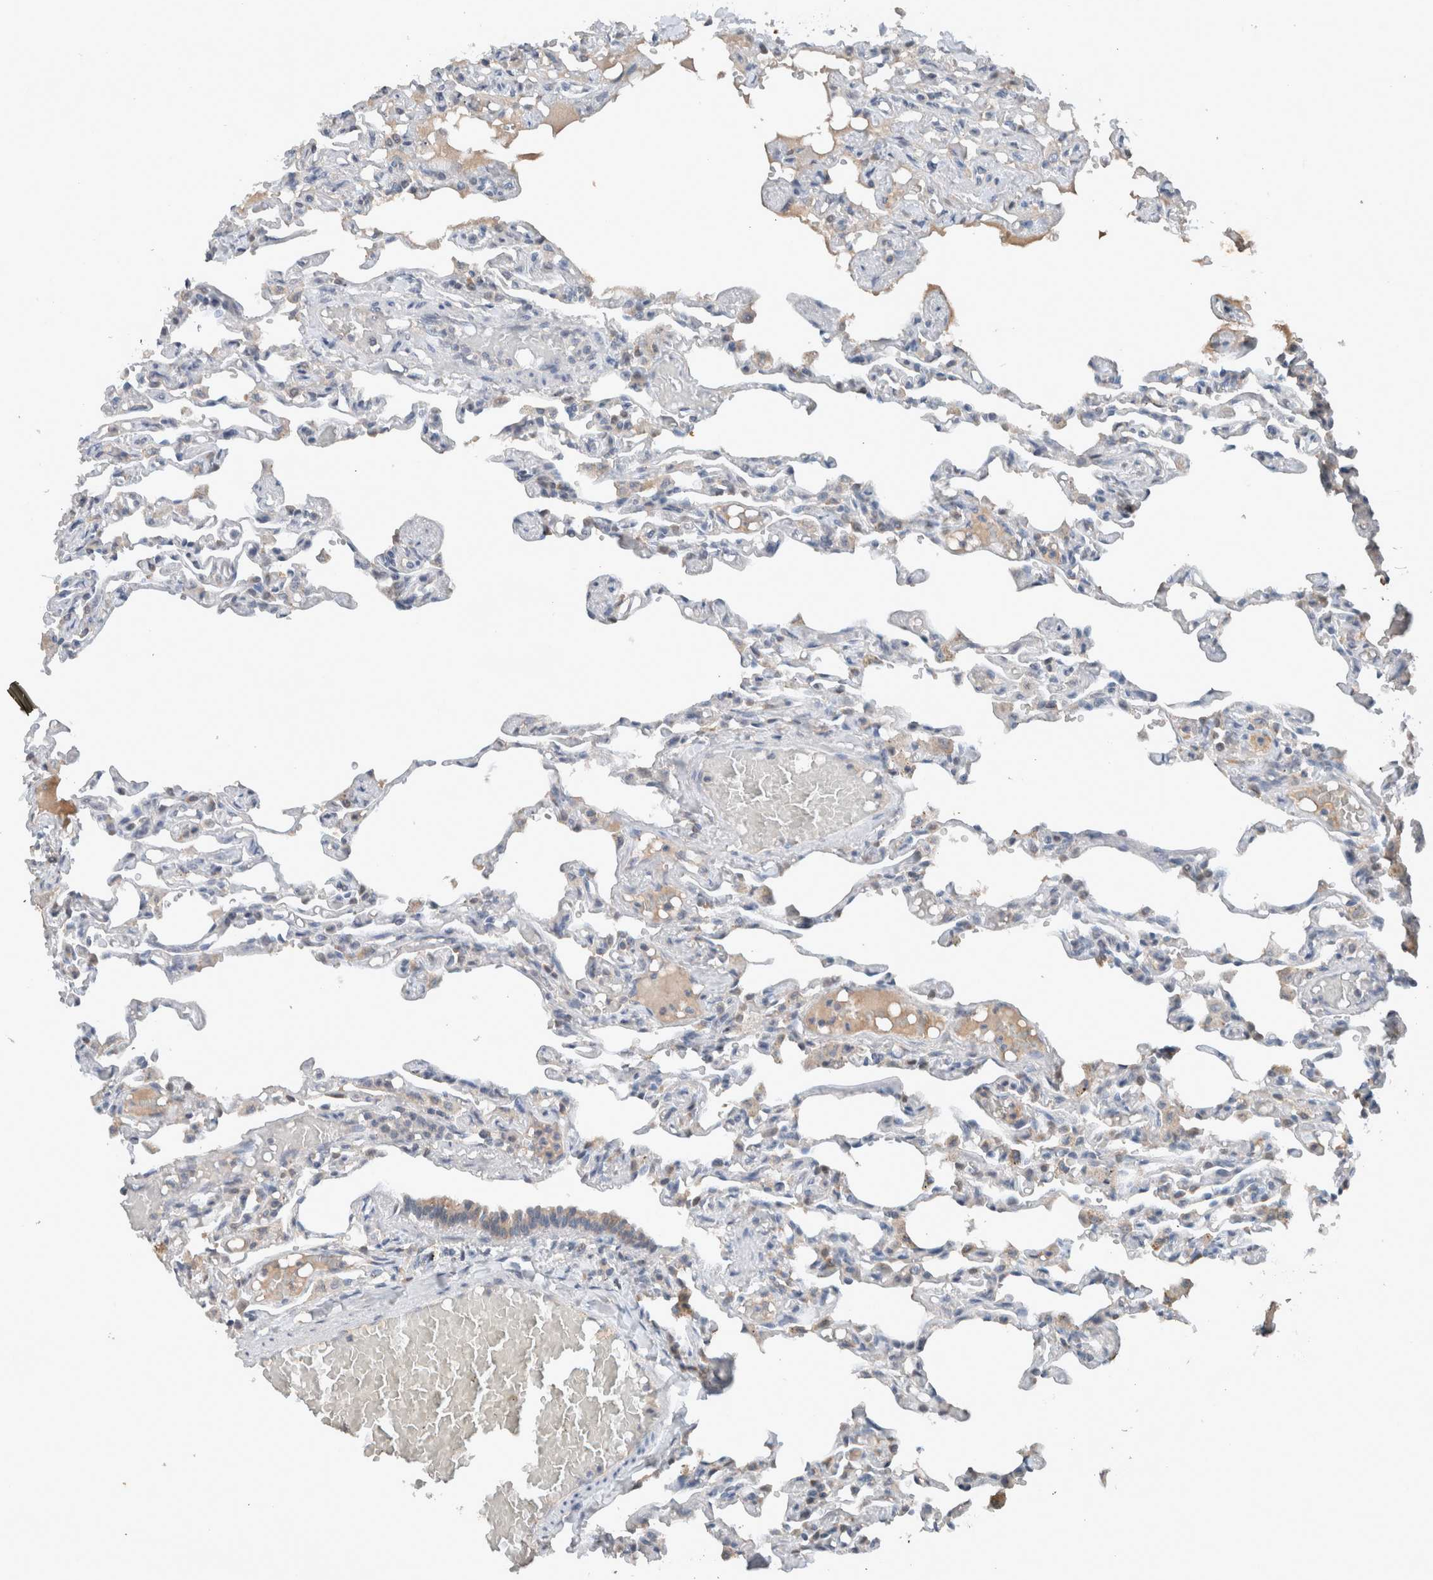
{"staining": {"intensity": "weak", "quantity": "<25%", "location": "cytoplasmic/membranous"}, "tissue": "lung", "cell_type": "Alveolar cells", "image_type": "normal", "snomed": [{"axis": "morphology", "description": "Normal tissue, NOS"}, {"axis": "topography", "description": "Lung"}], "caption": "Immunohistochemistry (IHC) micrograph of normal lung: human lung stained with DAB demonstrates no significant protein positivity in alveolar cells.", "gene": "UGCG", "patient": {"sex": "male", "age": 21}}